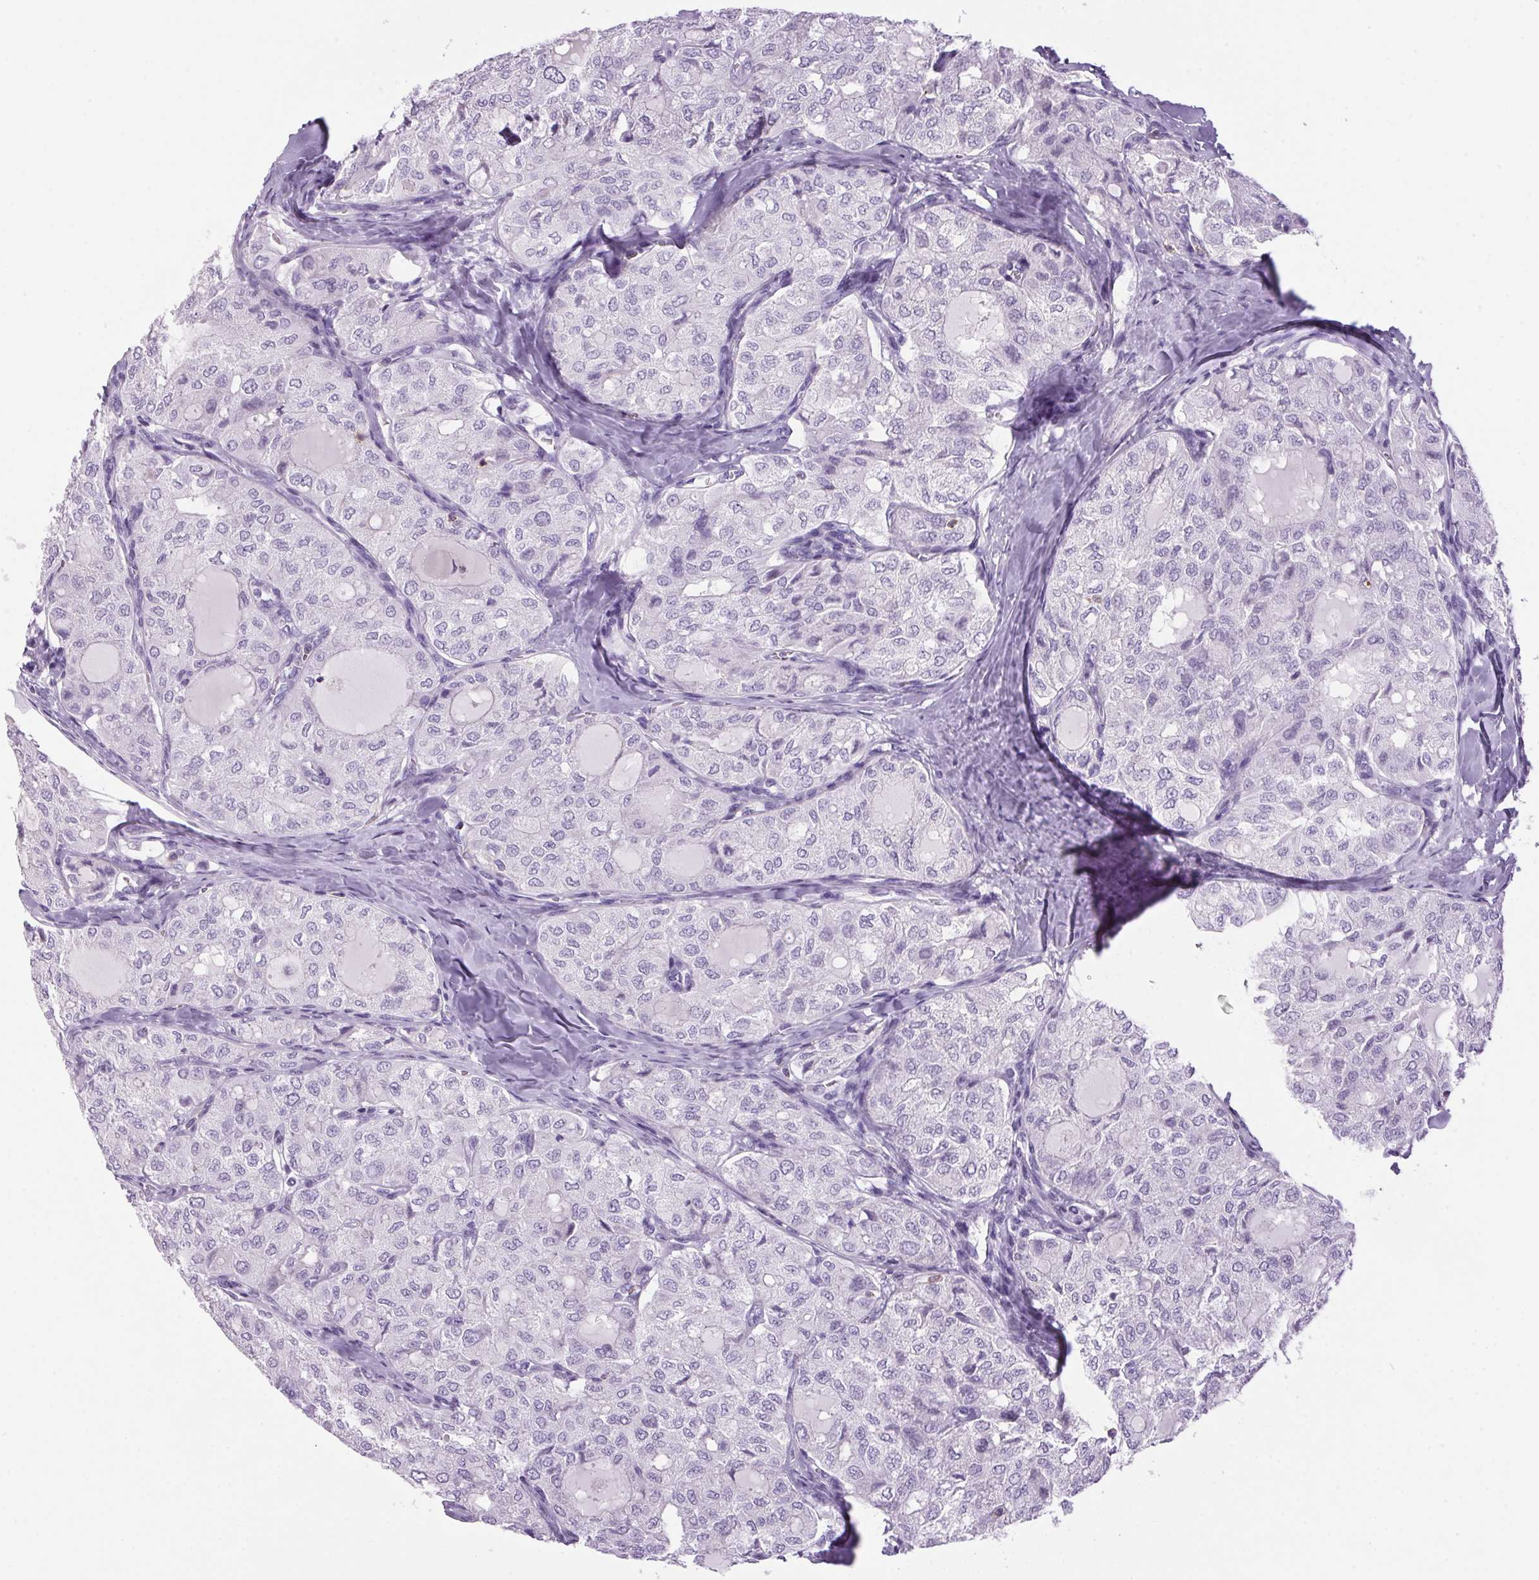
{"staining": {"intensity": "negative", "quantity": "none", "location": "none"}, "tissue": "thyroid cancer", "cell_type": "Tumor cells", "image_type": "cancer", "snomed": [{"axis": "morphology", "description": "Follicular adenoma carcinoma, NOS"}, {"axis": "topography", "description": "Thyroid gland"}], "caption": "IHC photomicrograph of human thyroid cancer stained for a protein (brown), which displays no expression in tumor cells. (Stains: DAB (3,3'-diaminobenzidine) immunohistochemistry with hematoxylin counter stain, Microscopy: brightfield microscopy at high magnification).", "gene": "S100A2", "patient": {"sex": "male", "age": 75}}